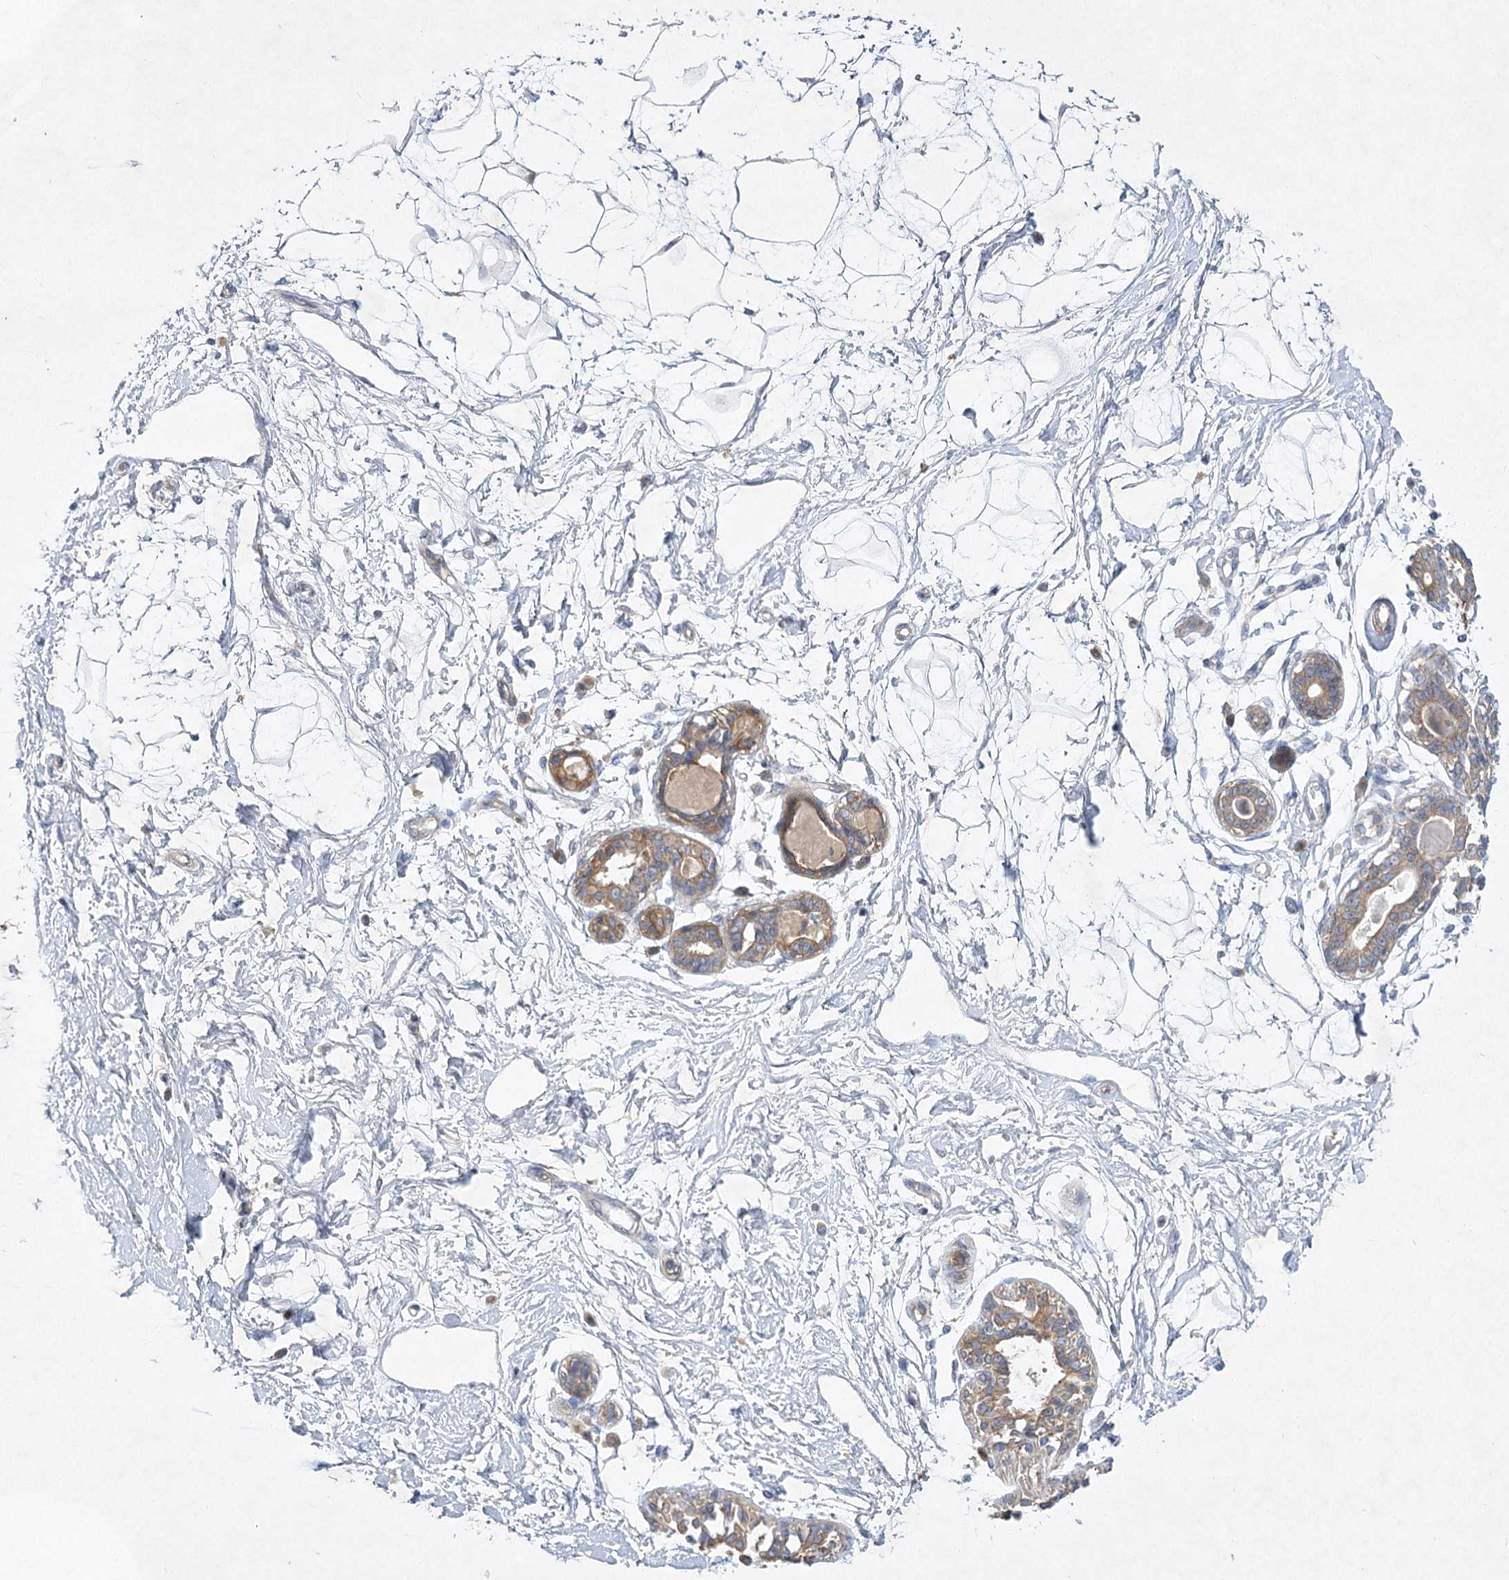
{"staining": {"intensity": "negative", "quantity": "none", "location": "none"}, "tissue": "breast", "cell_type": "Adipocytes", "image_type": "normal", "snomed": [{"axis": "morphology", "description": "Normal tissue, NOS"}, {"axis": "topography", "description": "Breast"}], "caption": "Photomicrograph shows no significant protein positivity in adipocytes of unremarkable breast. The staining is performed using DAB brown chromogen with nuclei counter-stained in using hematoxylin.", "gene": "PYROXD1", "patient": {"sex": "female", "age": 45}}